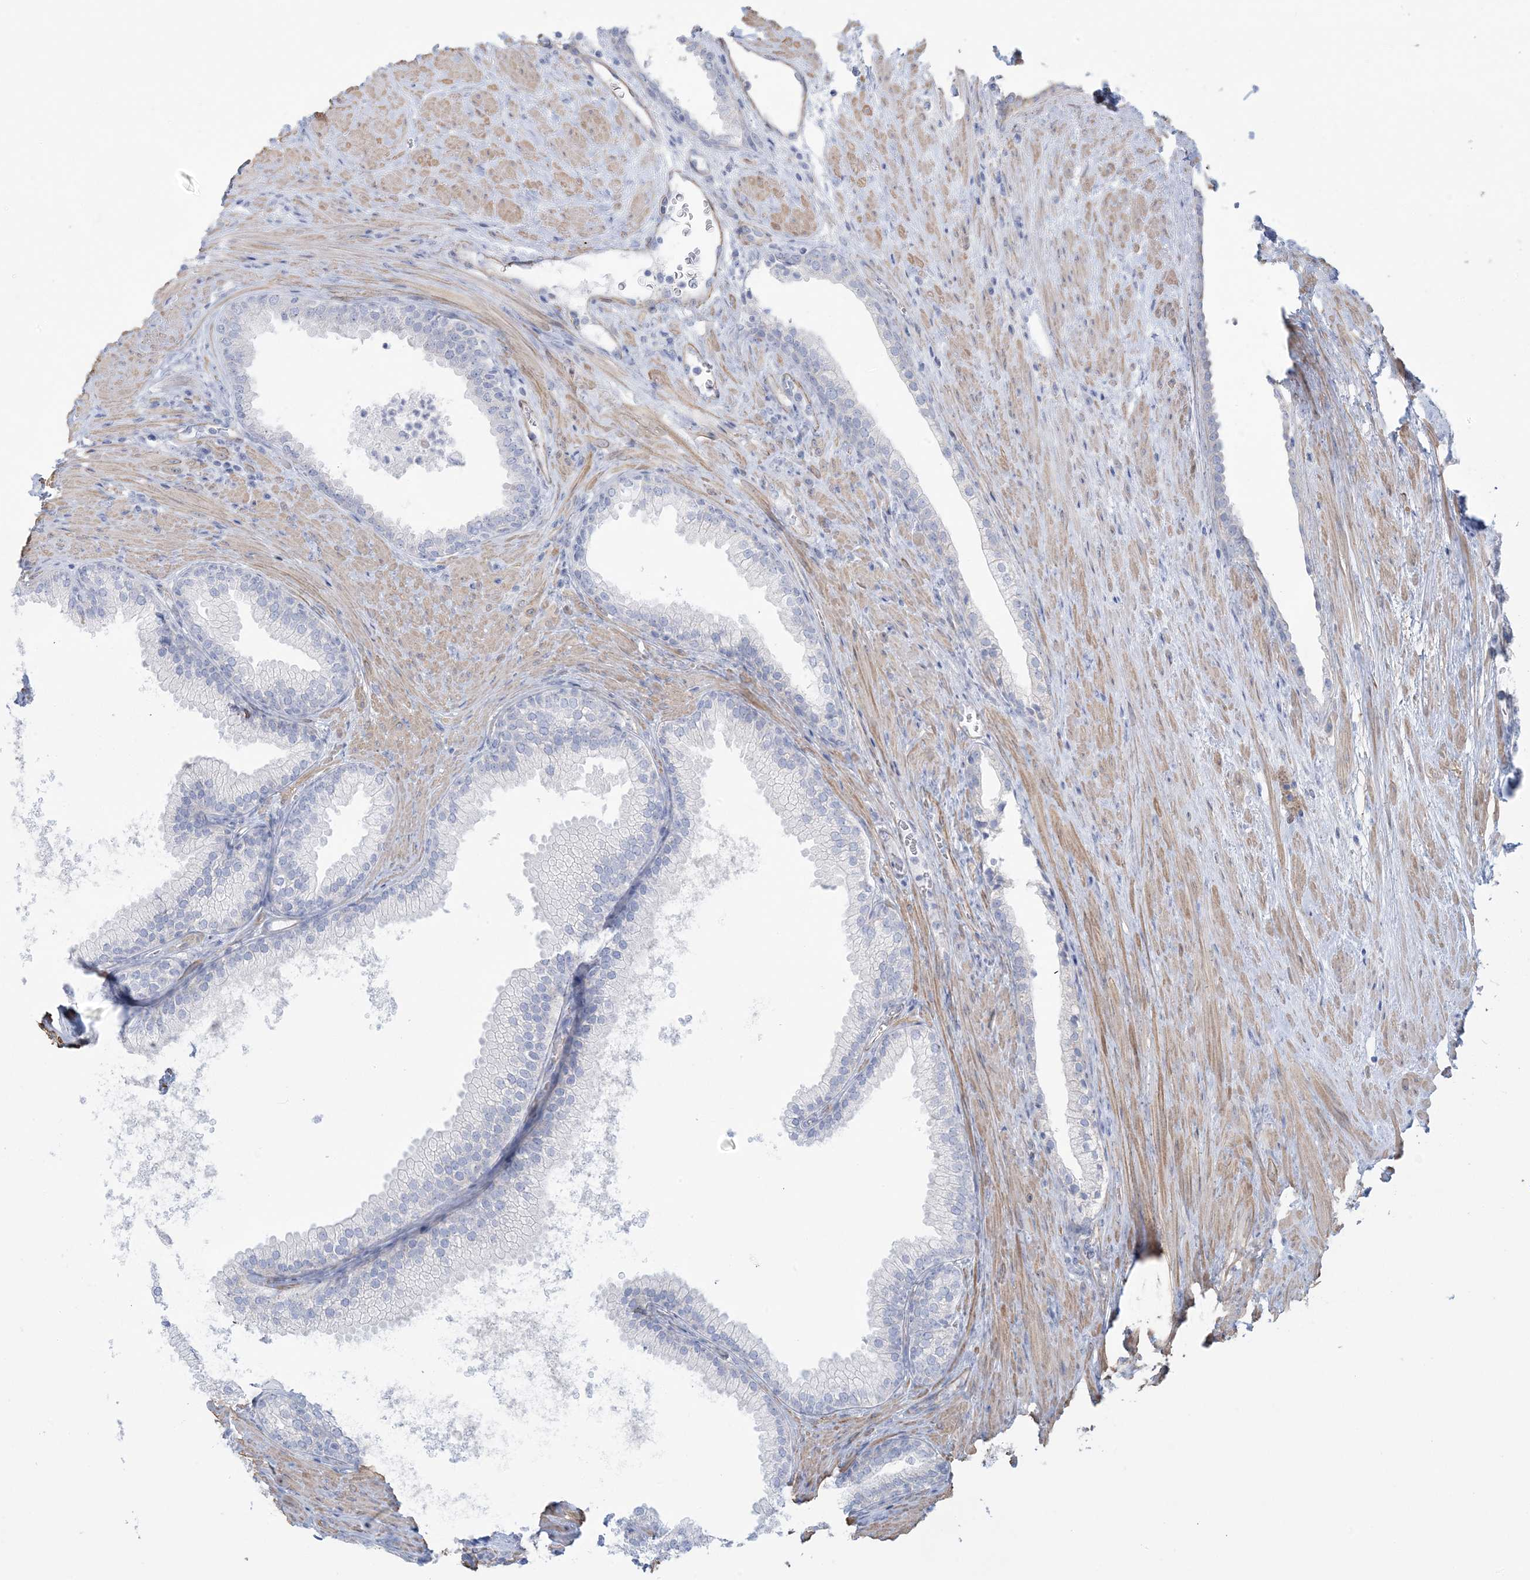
{"staining": {"intensity": "negative", "quantity": "none", "location": "none"}, "tissue": "prostate", "cell_type": "Glandular cells", "image_type": "normal", "snomed": [{"axis": "morphology", "description": "Normal tissue, NOS"}, {"axis": "topography", "description": "Prostate"}], "caption": "Prostate was stained to show a protein in brown. There is no significant positivity in glandular cells. (DAB (3,3'-diaminobenzidine) immunohistochemistry (IHC) with hematoxylin counter stain).", "gene": "AGXT", "patient": {"sex": "male", "age": 76}}